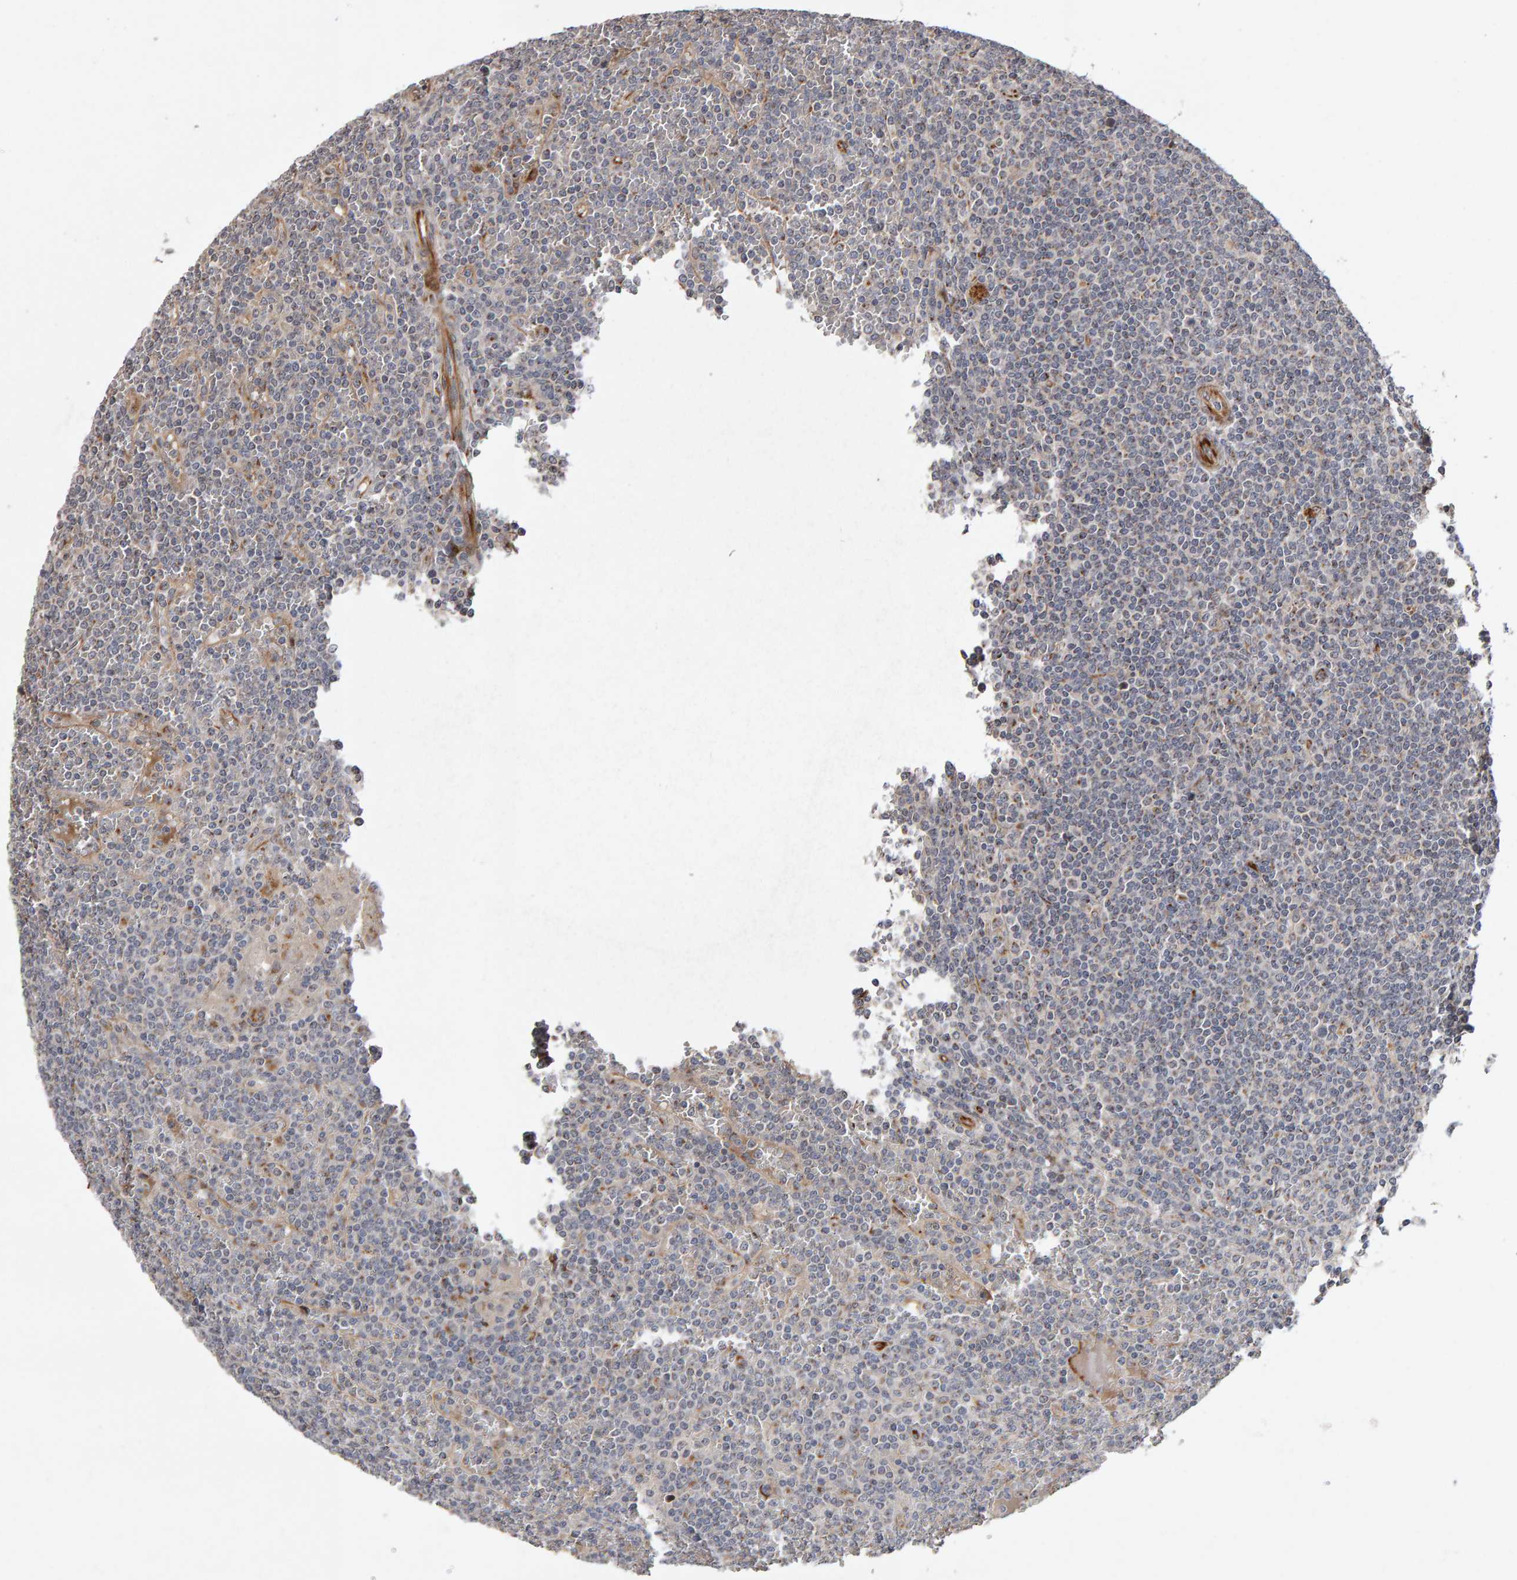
{"staining": {"intensity": "moderate", "quantity": "<25%", "location": "cytoplasmic/membranous"}, "tissue": "lymphoma", "cell_type": "Tumor cells", "image_type": "cancer", "snomed": [{"axis": "morphology", "description": "Malignant lymphoma, non-Hodgkin's type, Low grade"}, {"axis": "topography", "description": "Spleen"}], "caption": "Tumor cells demonstrate low levels of moderate cytoplasmic/membranous positivity in about <25% of cells in human lymphoma.", "gene": "CANT1", "patient": {"sex": "female", "age": 19}}